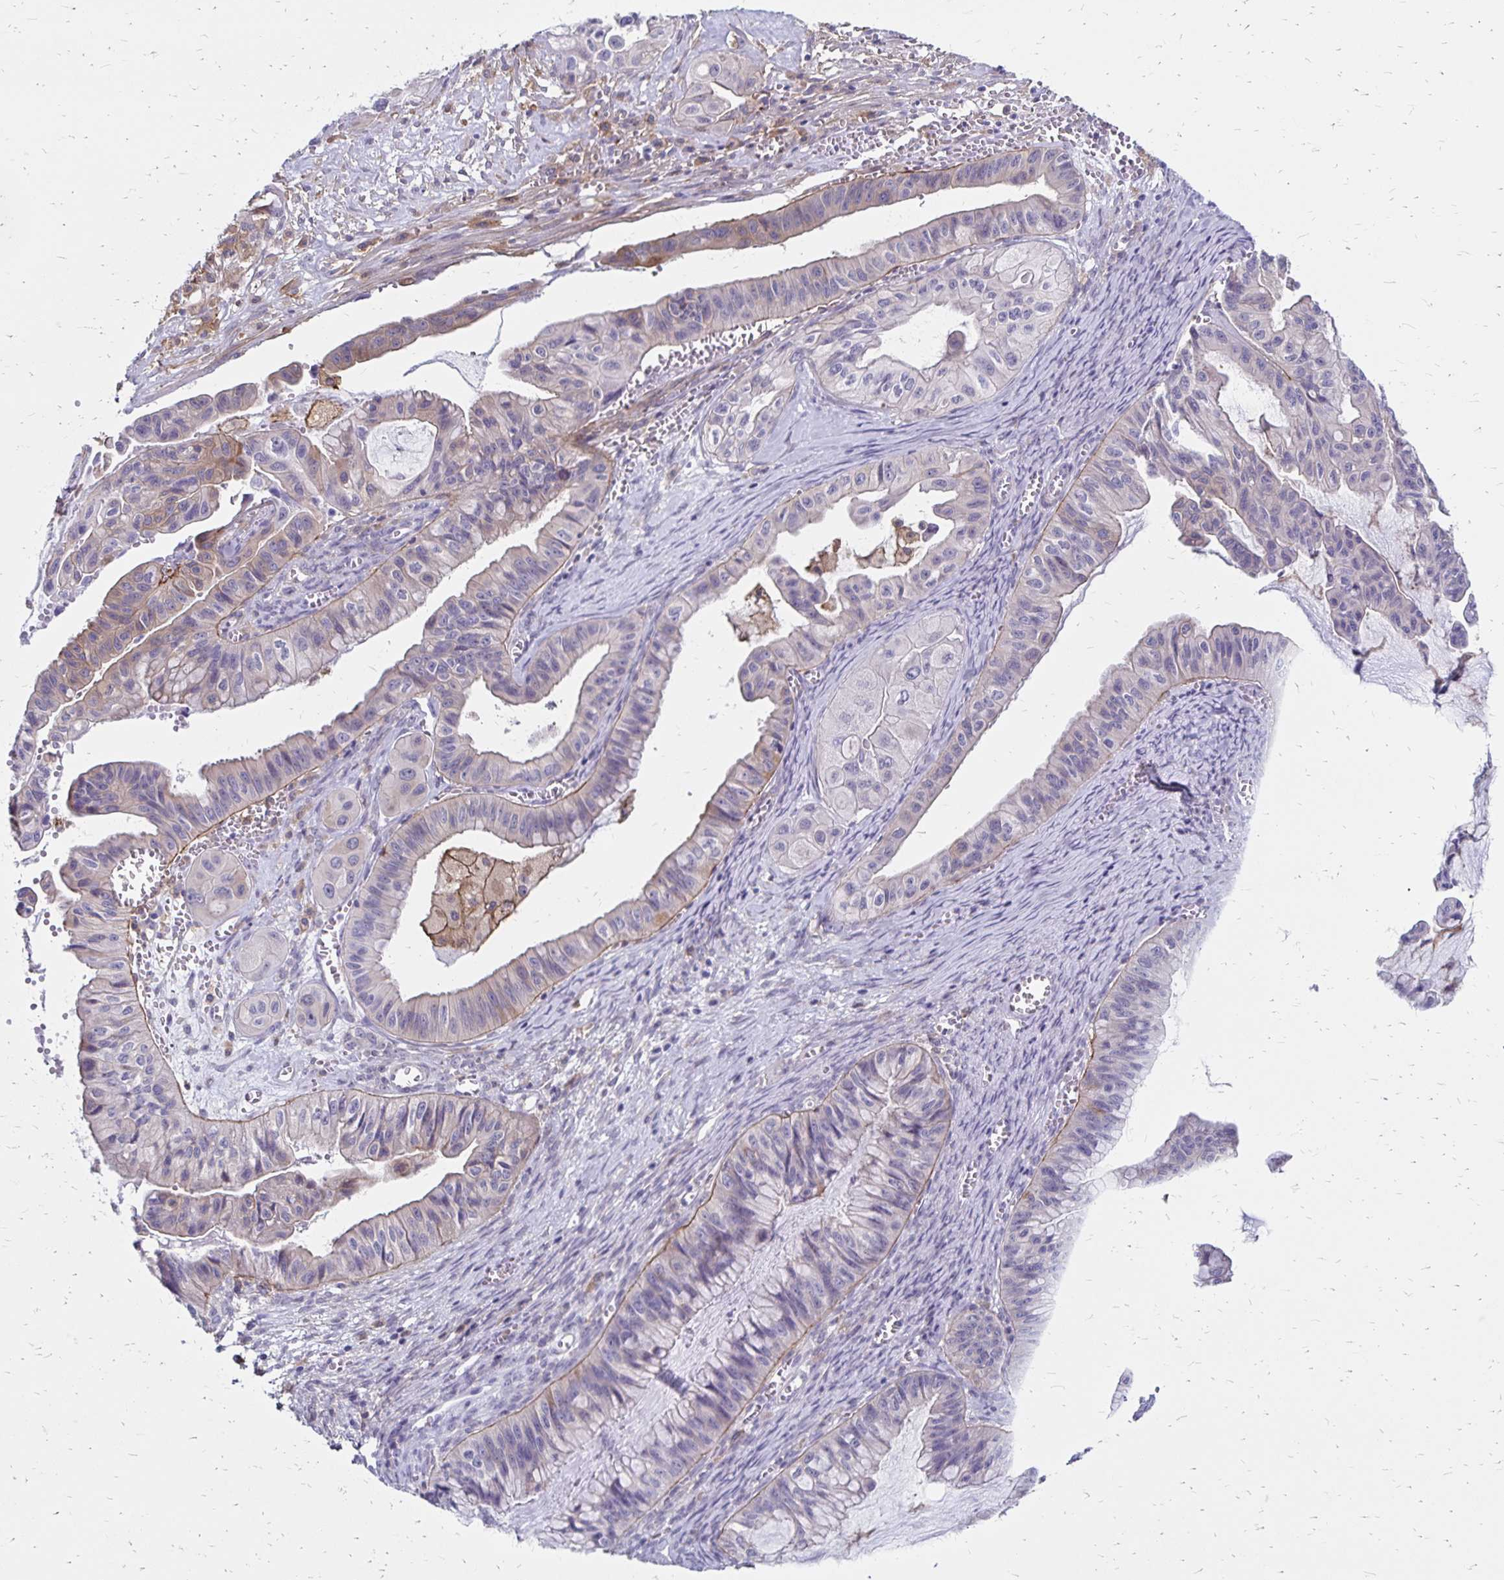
{"staining": {"intensity": "moderate", "quantity": "<25%", "location": "cytoplasmic/membranous"}, "tissue": "ovarian cancer", "cell_type": "Tumor cells", "image_type": "cancer", "snomed": [{"axis": "morphology", "description": "Cystadenocarcinoma, mucinous, NOS"}, {"axis": "topography", "description": "Ovary"}], "caption": "Protein analysis of ovarian cancer (mucinous cystadenocarcinoma) tissue demonstrates moderate cytoplasmic/membranous positivity in about <25% of tumor cells. (DAB (3,3'-diaminobenzidine) = brown stain, brightfield microscopy at high magnification).", "gene": "TNS3", "patient": {"sex": "female", "age": 72}}